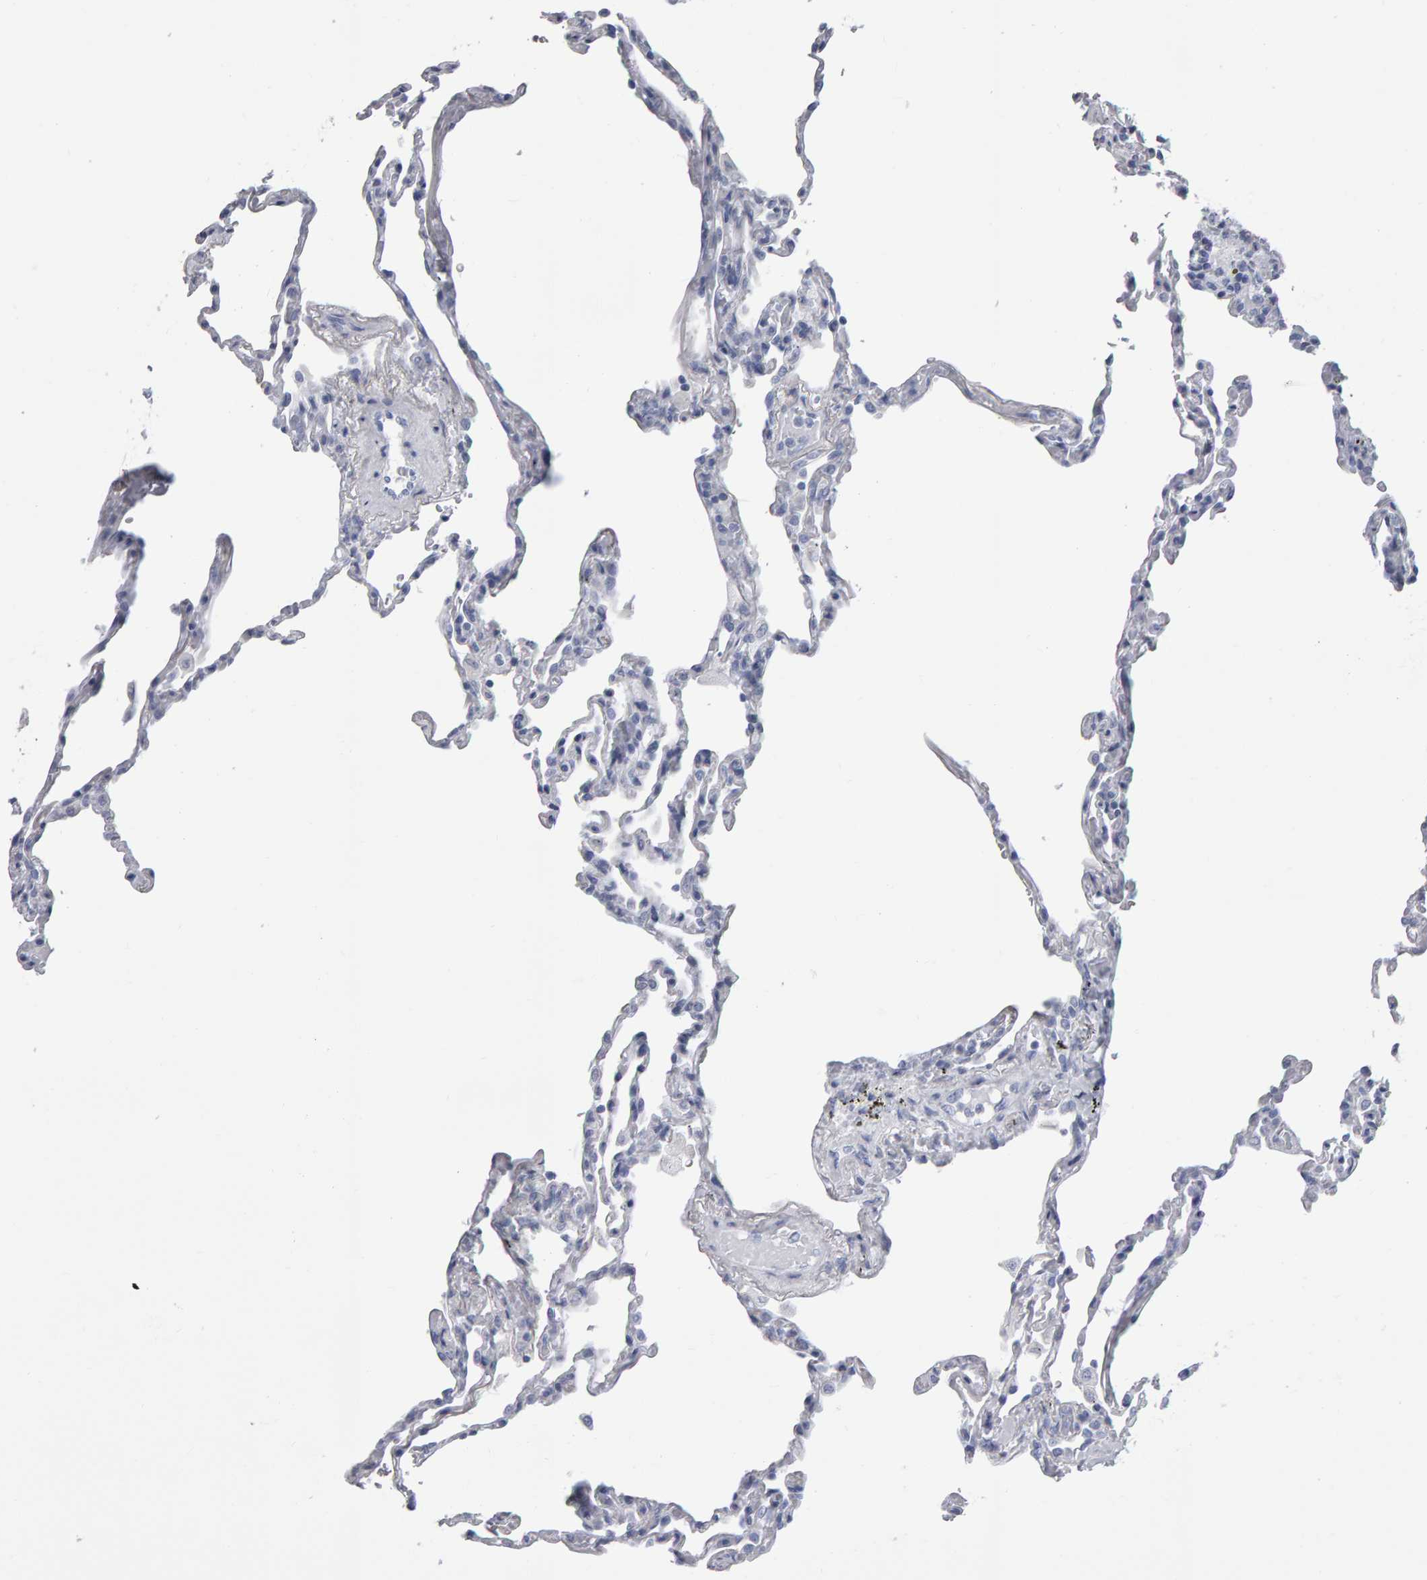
{"staining": {"intensity": "negative", "quantity": "none", "location": "none"}, "tissue": "lung", "cell_type": "Alveolar cells", "image_type": "normal", "snomed": [{"axis": "morphology", "description": "Normal tissue, NOS"}, {"axis": "topography", "description": "Lung"}], "caption": "High magnification brightfield microscopy of normal lung stained with DAB (3,3'-diaminobenzidine) (brown) and counterstained with hematoxylin (blue): alveolar cells show no significant staining. Nuclei are stained in blue.", "gene": "NCDN", "patient": {"sex": "male", "age": 59}}